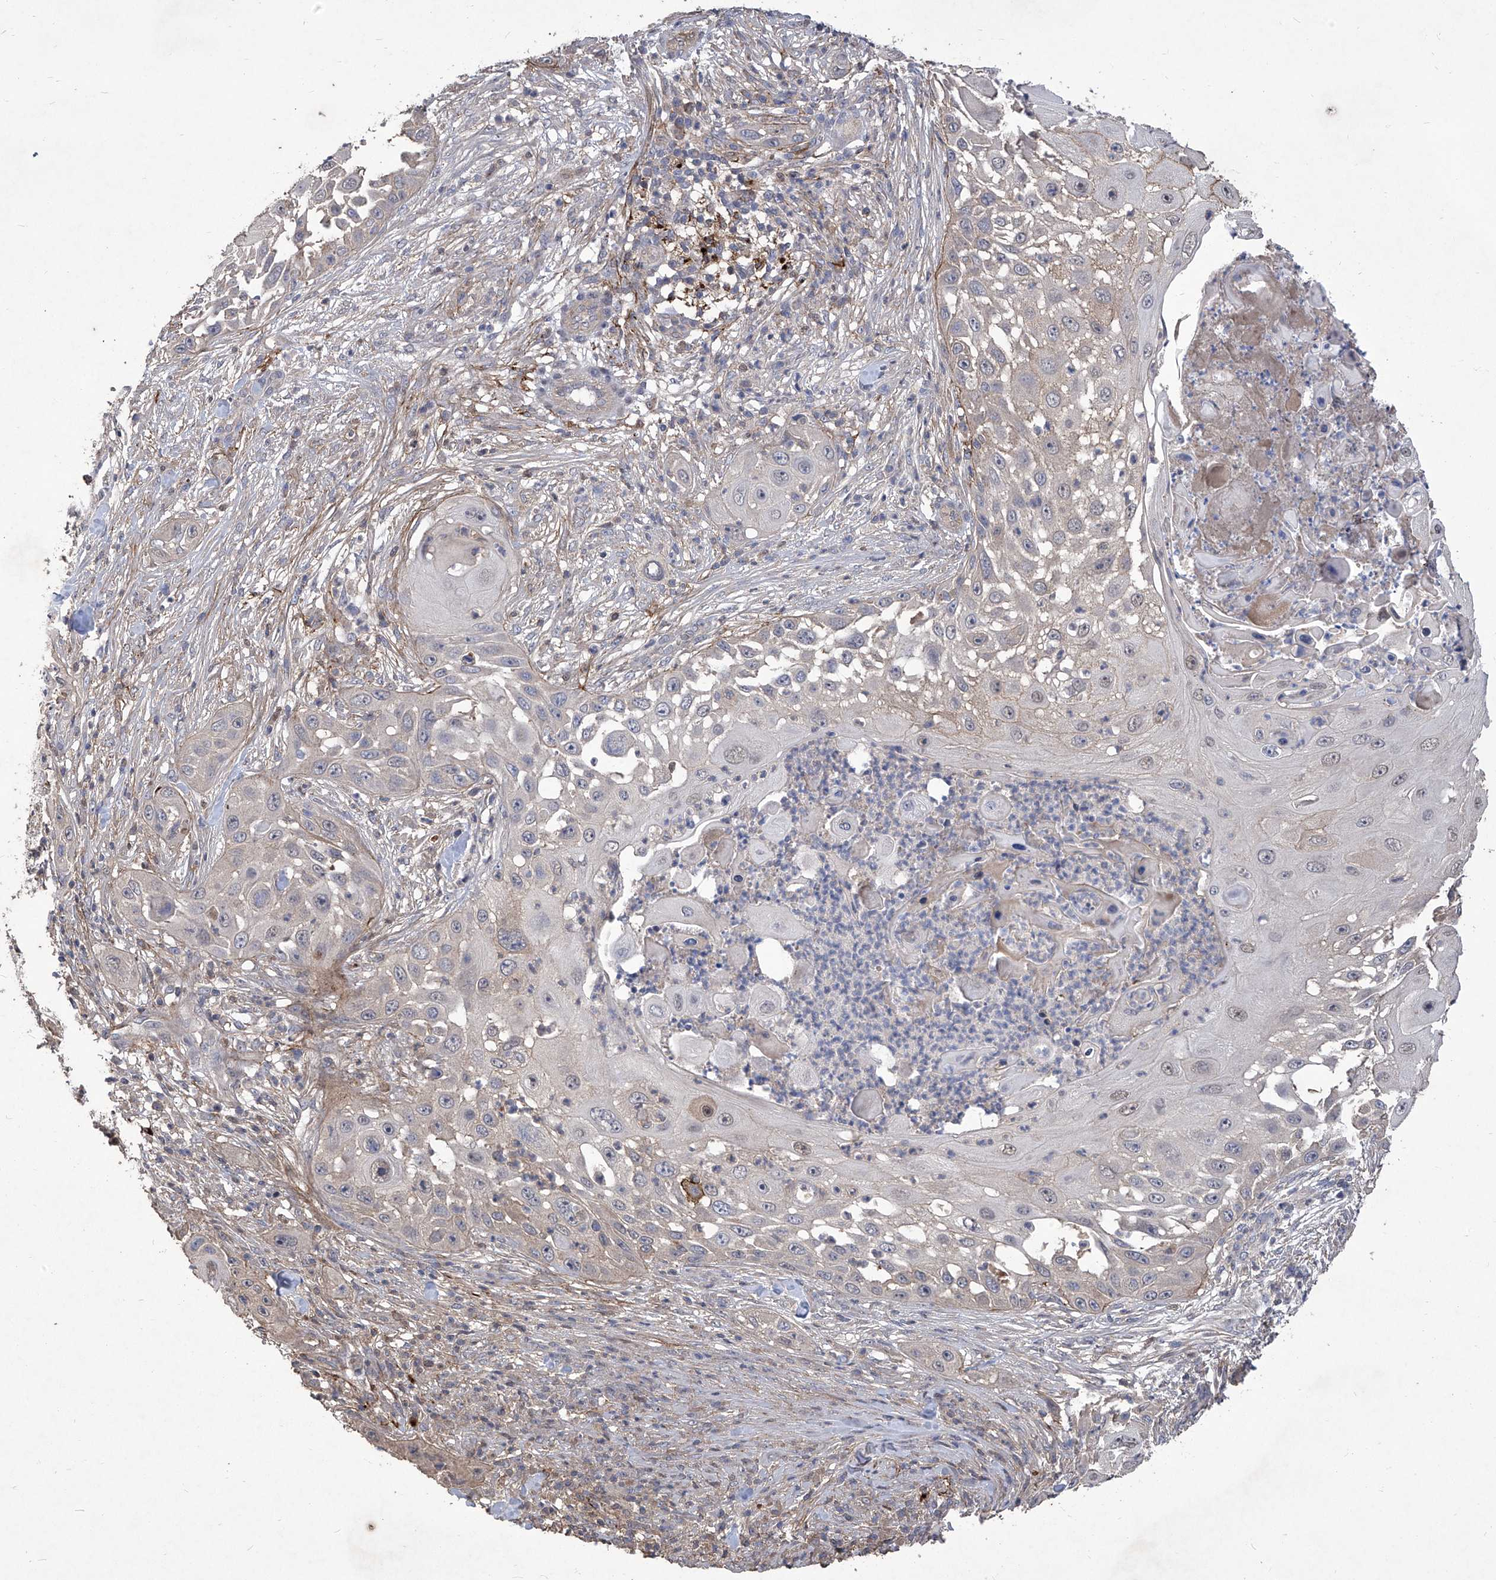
{"staining": {"intensity": "negative", "quantity": "none", "location": "none"}, "tissue": "skin cancer", "cell_type": "Tumor cells", "image_type": "cancer", "snomed": [{"axis": "morphology", "description": "Squamous cell carcinoma, NOS"}, {"axis": "topography", "description": "Skin"}], "caption": "A histopathology image of skin cancer stained for a protein demonstrates no brown staining in tumor cells.", "gene": "TXNIP", "patient": {"sex": "female", "age": 44}}